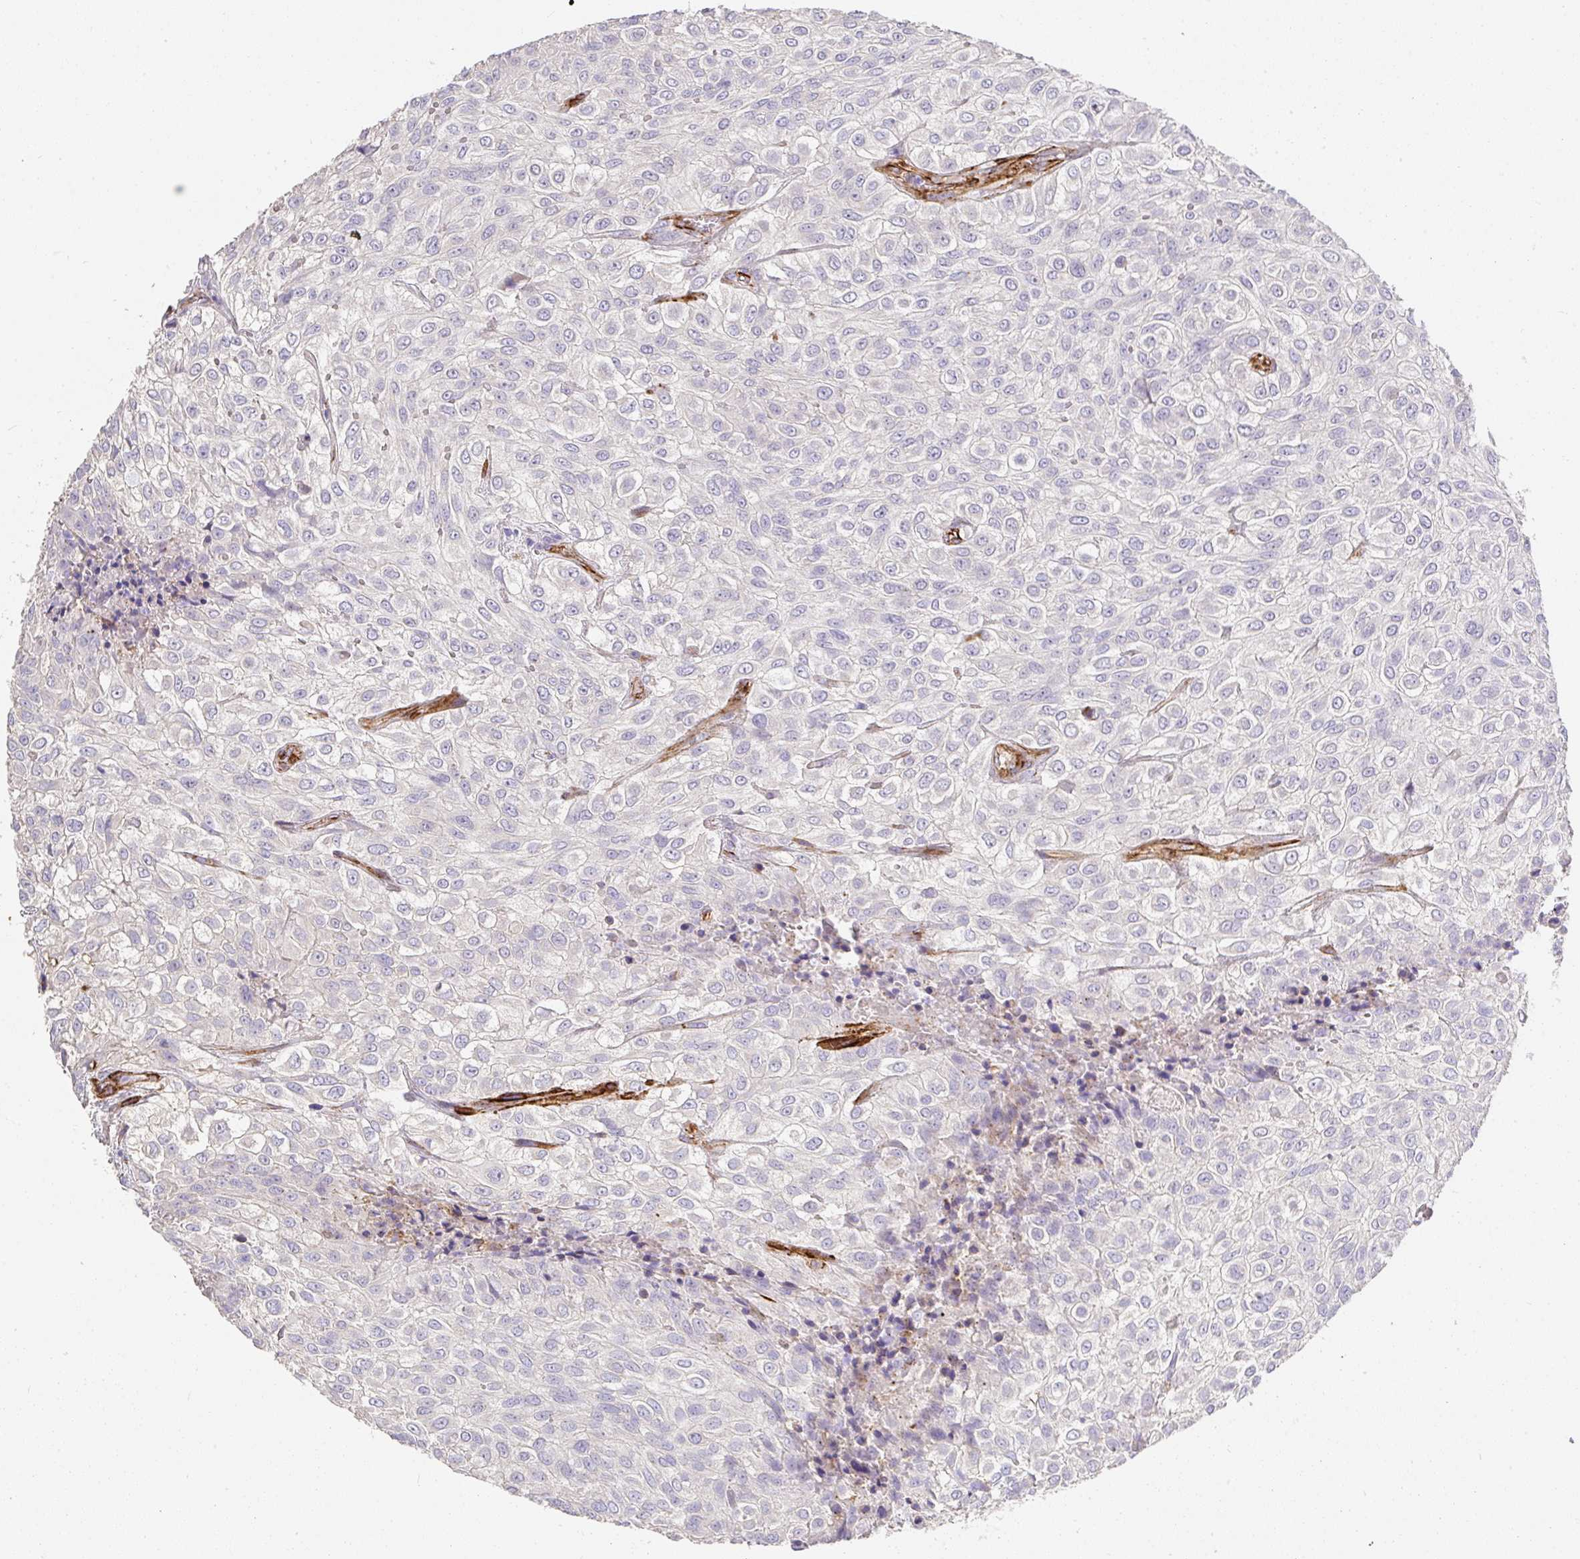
{"staining": {"intensity": "negative", "quantity": "none", "location": "none"}, "tissue": "urothelial cancer", "cell_type": "Tumor cells", "image_type": "cancer", "snomed": [{"axis": "morphology", "description": "Urothelial carcinoma, High grade"}, {"axis": "topography", "description": "Urinary bladder"}], "caption": "This is an IHC image of human urothelial carcinoma (high-grade). There is no staining in tumor cells.", "gene": "SLC25A17", "patient": {"sex": "male", "age": 56}}